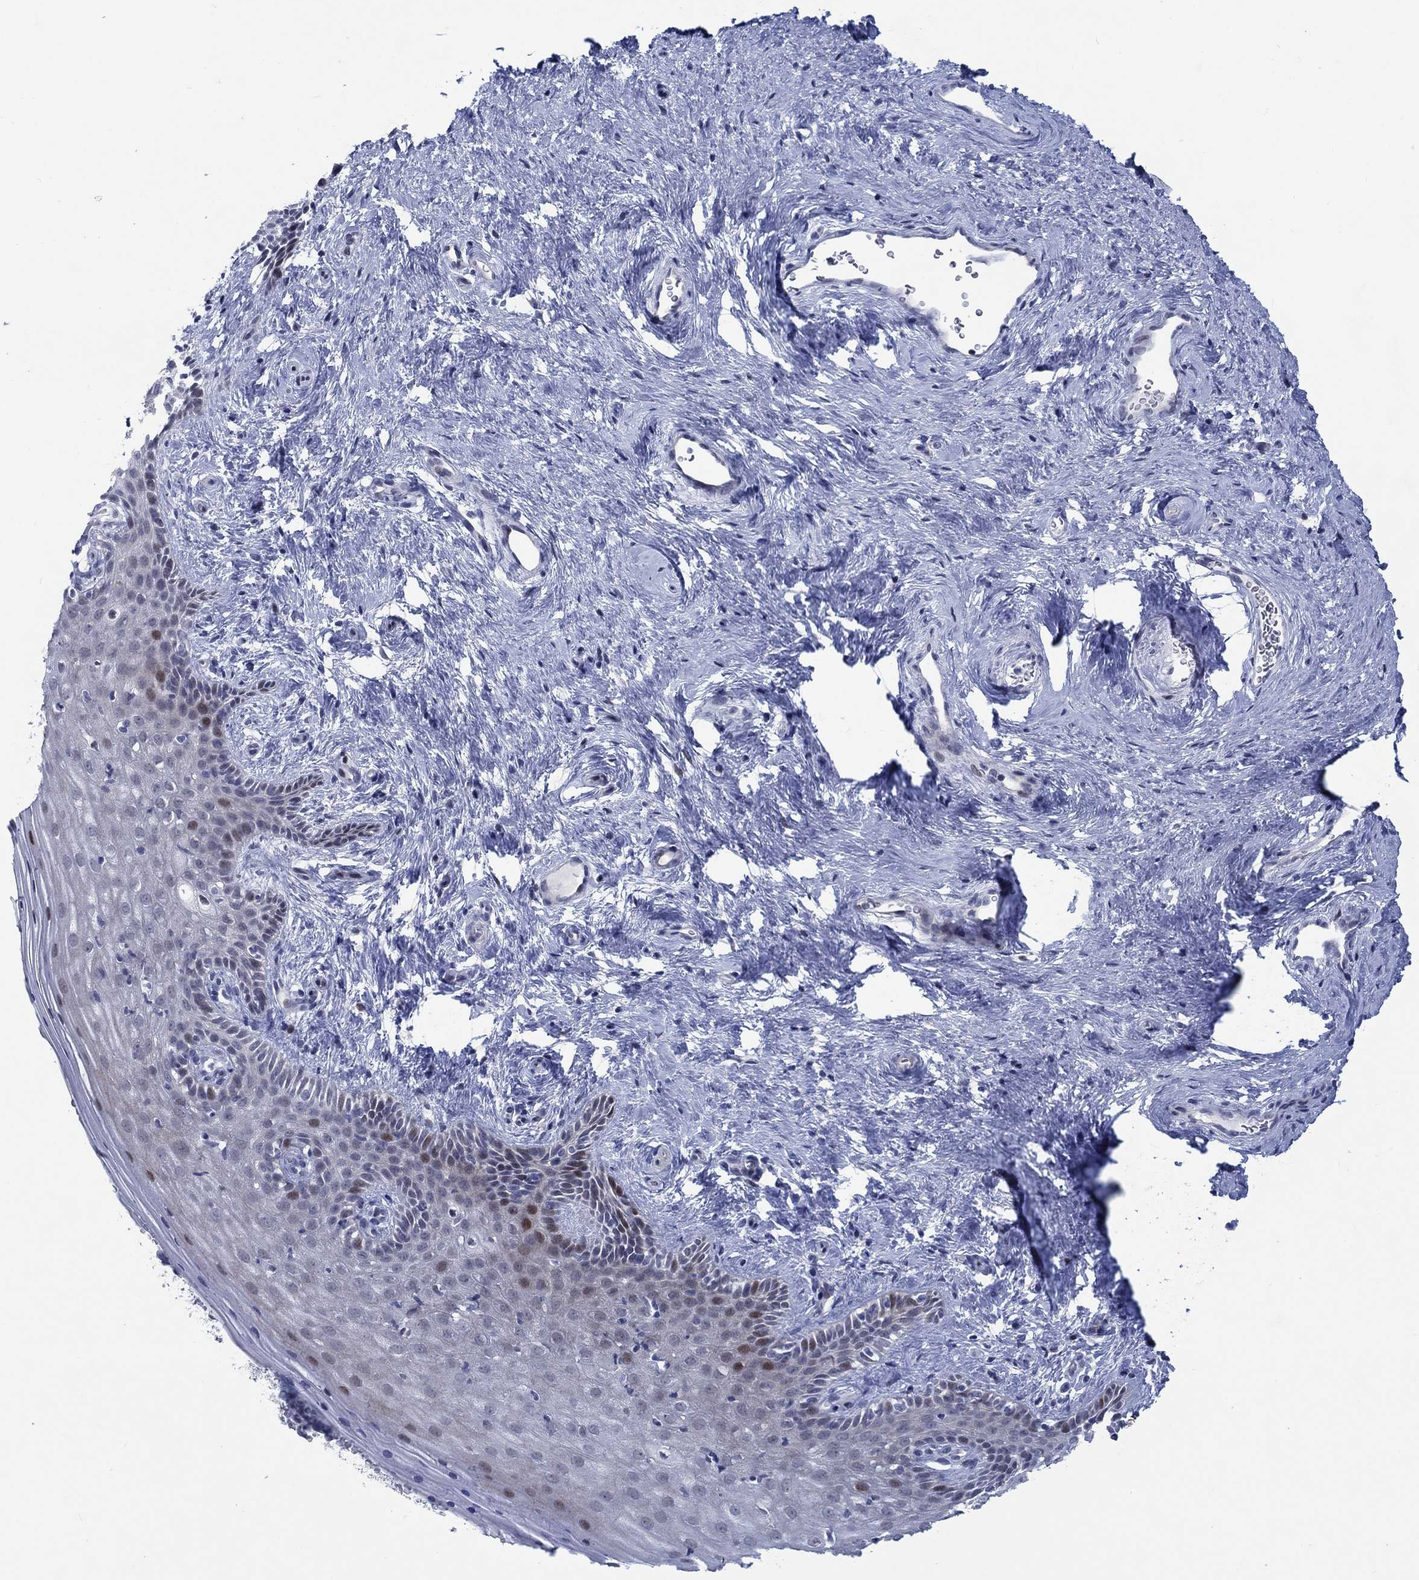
{"staining": {"intensity": "strong", "quantity": "<25%", "location": "nuclear"}, "tissue": "vagina", "cell_type": "Squamous epithelial cells", "image_type": "normal", "snomed": [{"axis": "morphology", "description": "Normal tissue, NOS"}, {"axis": "topography", "description": "Vagina"}], "caption": "This photomicrograph exhibits immunohistochemistry staining of unremarkable human vagina, with medium strong nuclear positivity in about <25% of squamous epithelial cells.", "gene": "NEU3", "patient": {"sex": "female", "age": 45}}